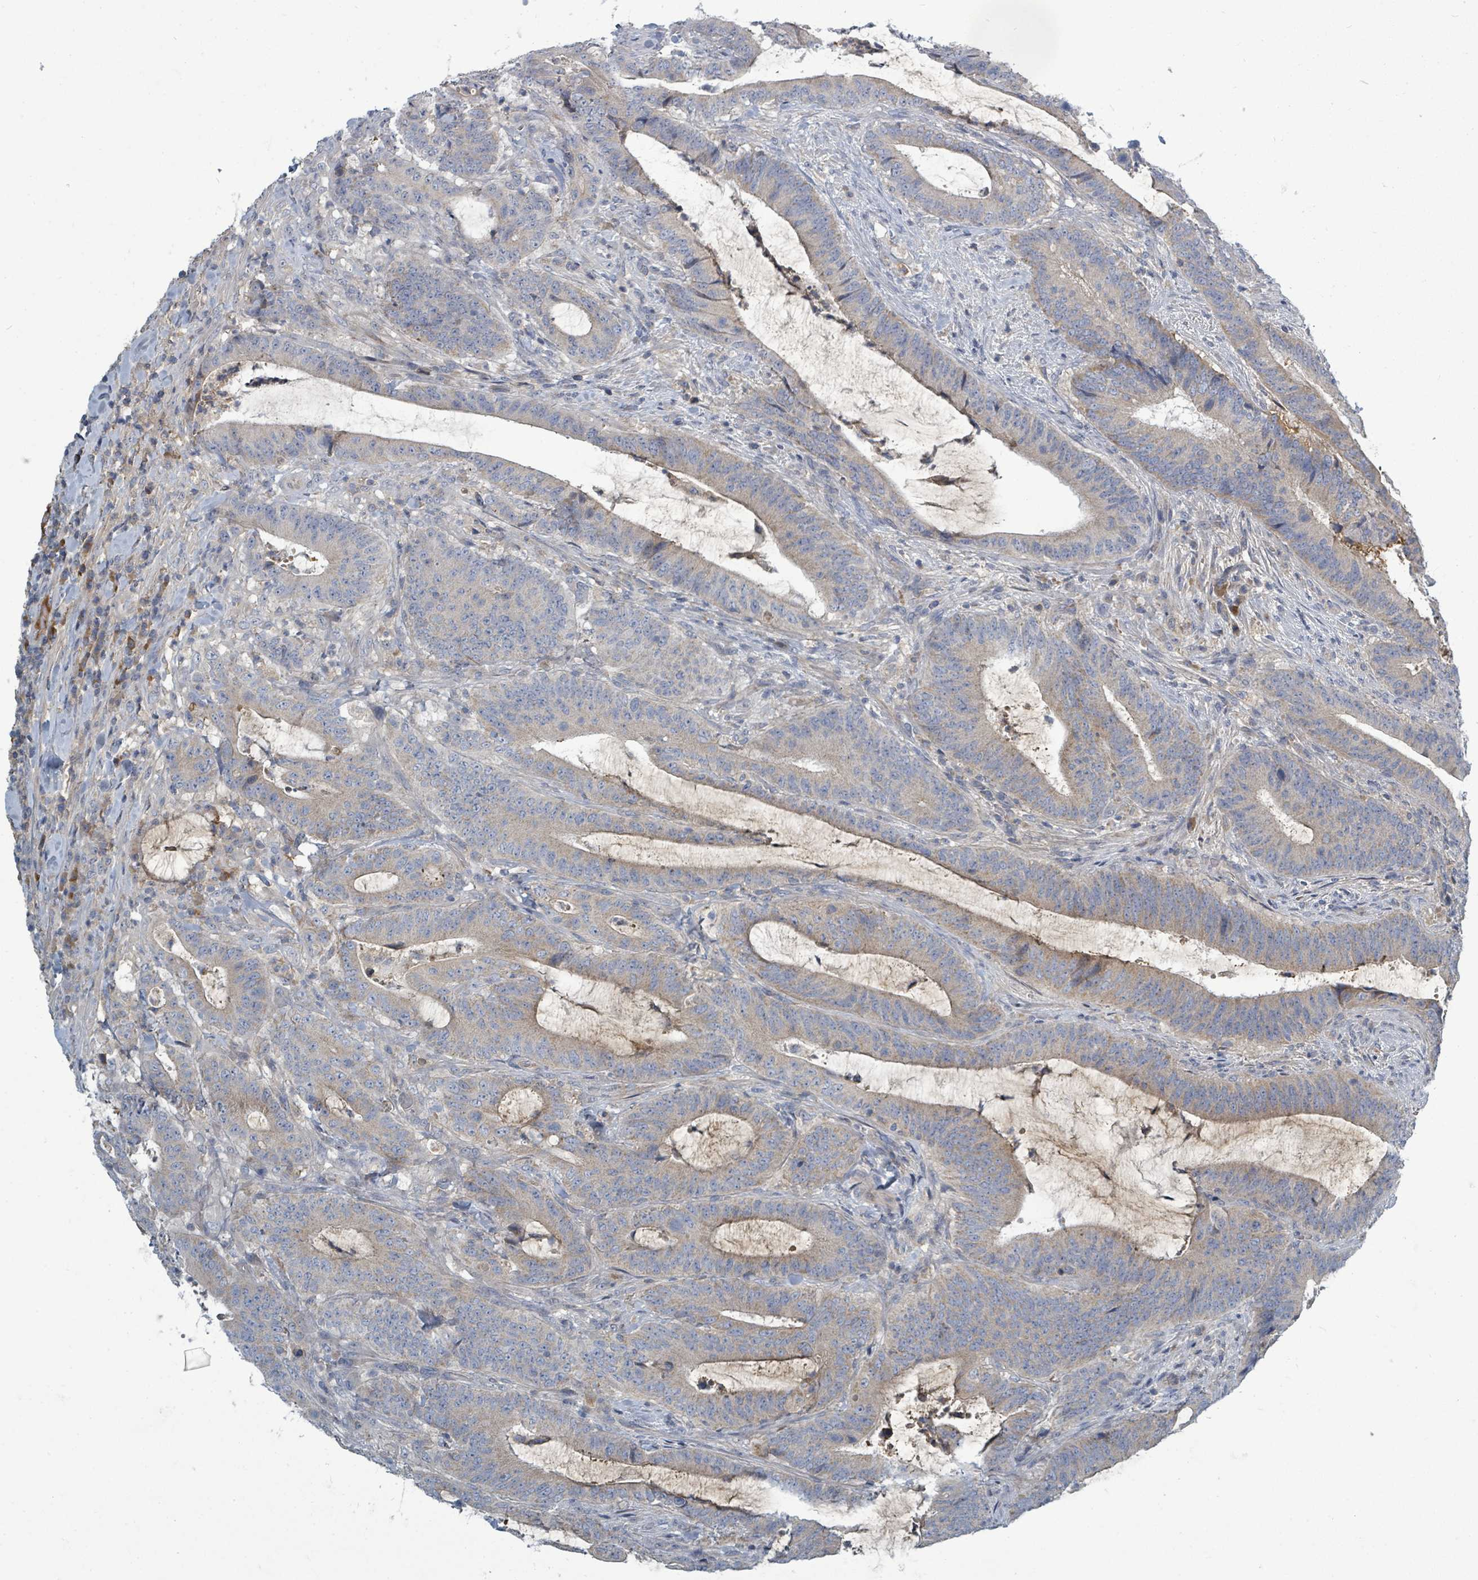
{"staining": {"intensity": "weak", "quantity": "<25%", "location": "cytoplasmic/membranous"}, "tissue": "colorectal cancer", "cell_type": "Tumor cells", "image_type": "cancer", "snomed": [{"axis": "morphology", "description": "Adenocarcinoma, NOS"}, {"axis": "topography", "description": "Colon"}], "caption": "Adenocarcinoma (colorectal) stained for a protein using immunohistochemistry (IHC) reveals no expression tumor cells.", "gene": "SLC25A23", "patient": {"sex": "female", "age": 43}}